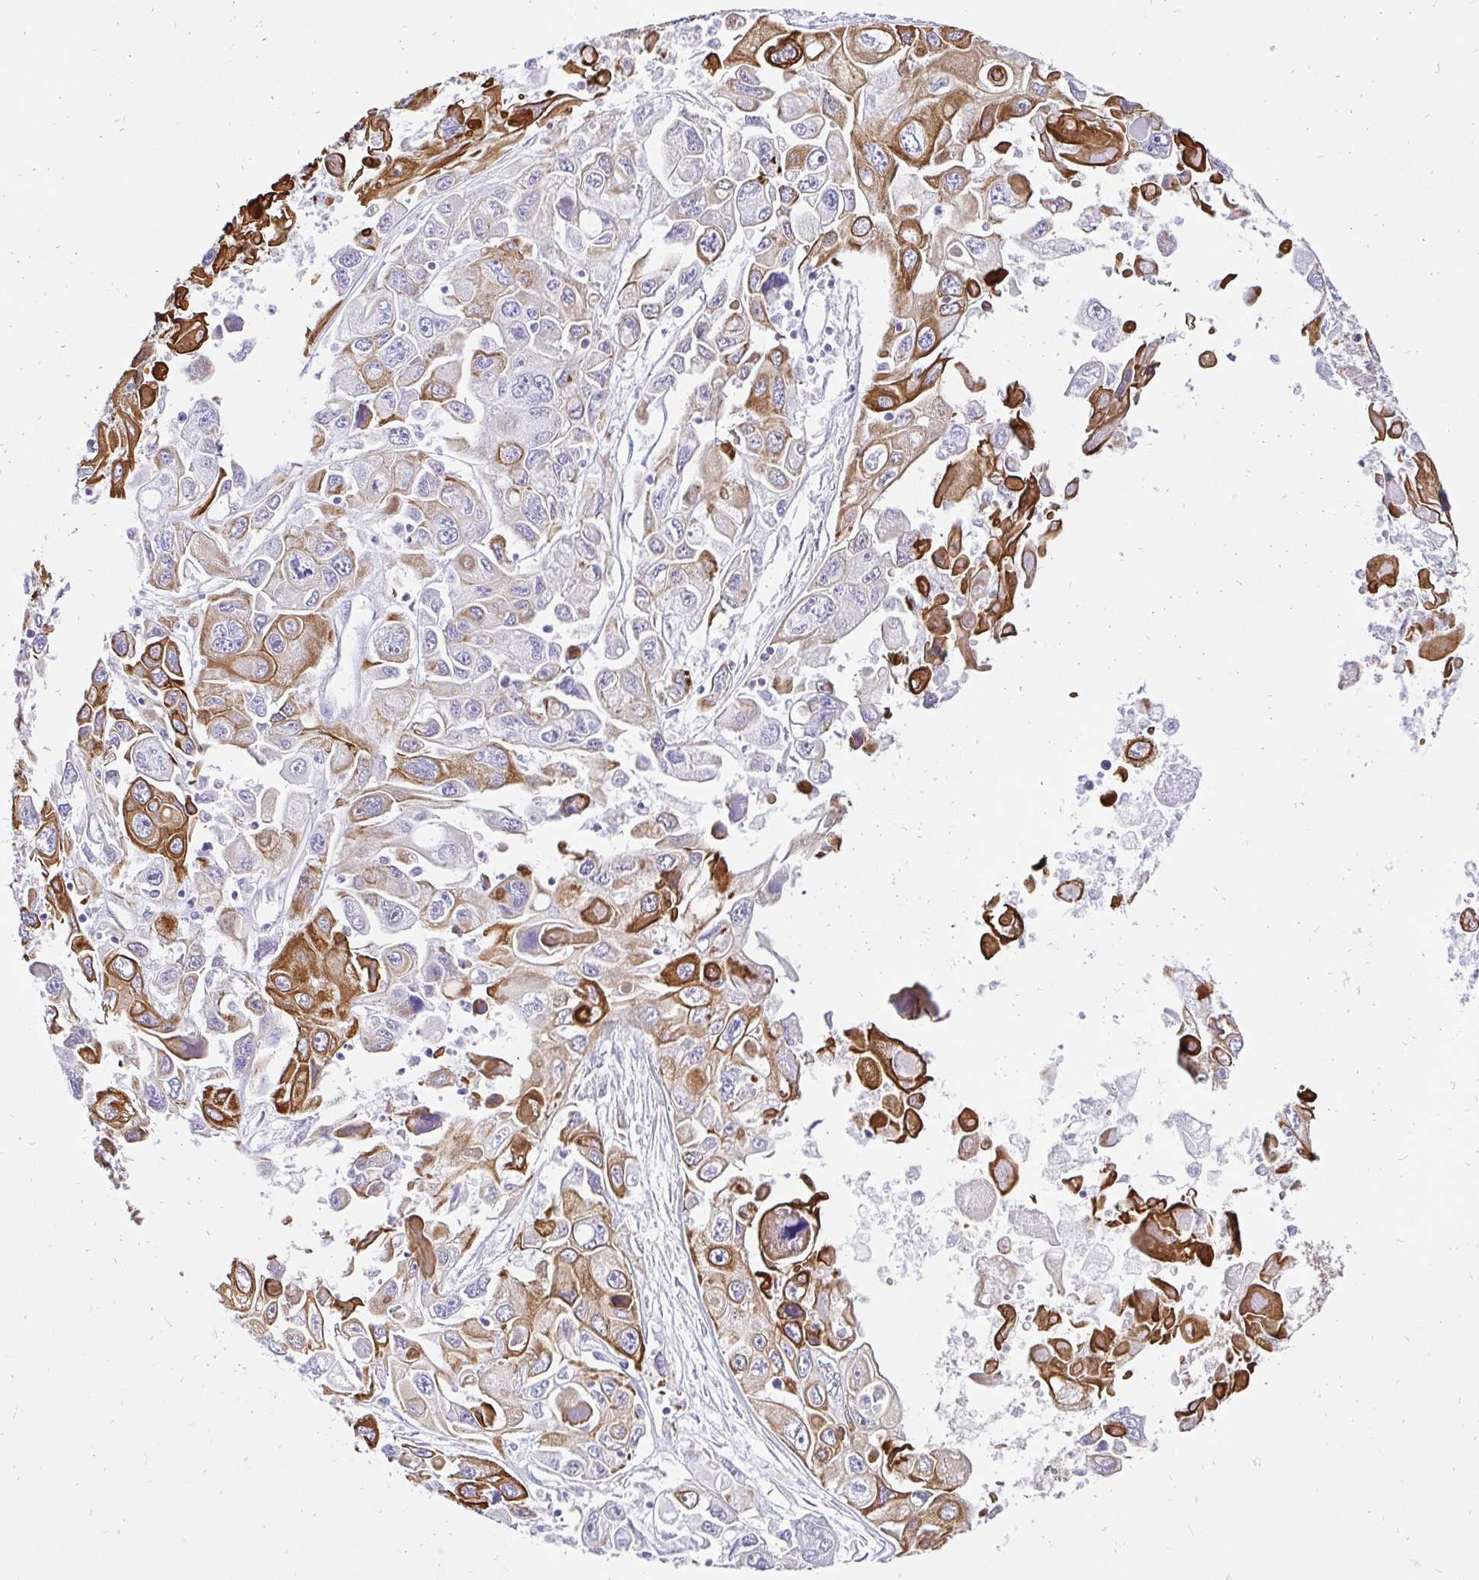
{"staining": {"intensity": "strong", "quantity": "<25%", "location": "cytoplasmic/membranous"}, "tissue": "pancreatic cancer", "cell_type": "Tumor cells", "image_type": "cancer", "snomed": [{"axis": "morphology", "description": "Adenocarcinoma, NOS"}, {"axis": "topography", "description": "Pancreas"}], "caption": "Adenocarcinoma (pancreatic) was stained to show a protein in brown. There is medium levels of strong cytoplasmic/membranous staining in about <25% of tumor cells.", "gene": "KRT13", "patient": {"sex": "male", "age": 70}}